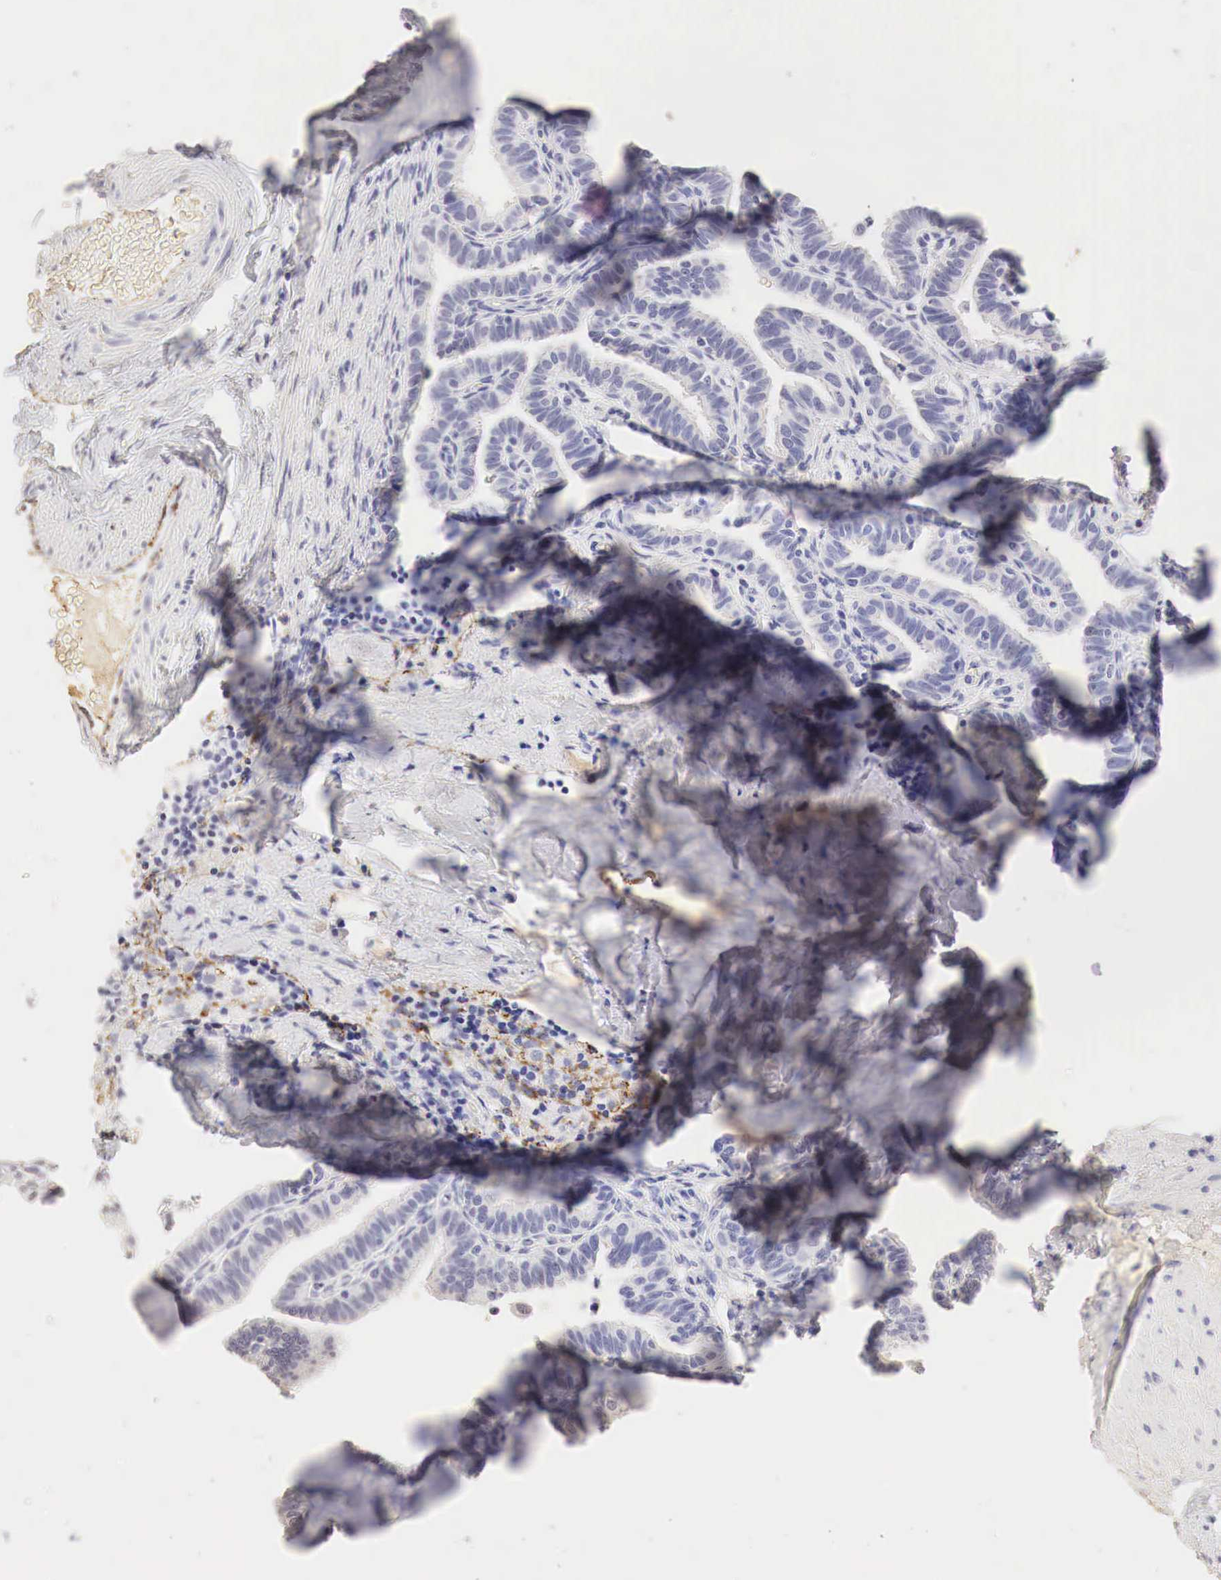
{"staining": {"intensity": "negative", "quantity": "none", "location": "none"}, "tissue": "fallopian tube", "cell_type": "Glandular cells", "image_type": "normal", "snomed": [{"axis": "morphology", "description": "Normal tissue, NOS"}, {"axis": "topography", "description": "Fallopian tube"}], "caption": "This is an immunohistochemistry (IHC) histopathology image of unremarkable human fallopian tube. There is no expression in glandular cells.", "gene": "OTC", "patient": {"sex": "female", "age": 41}}